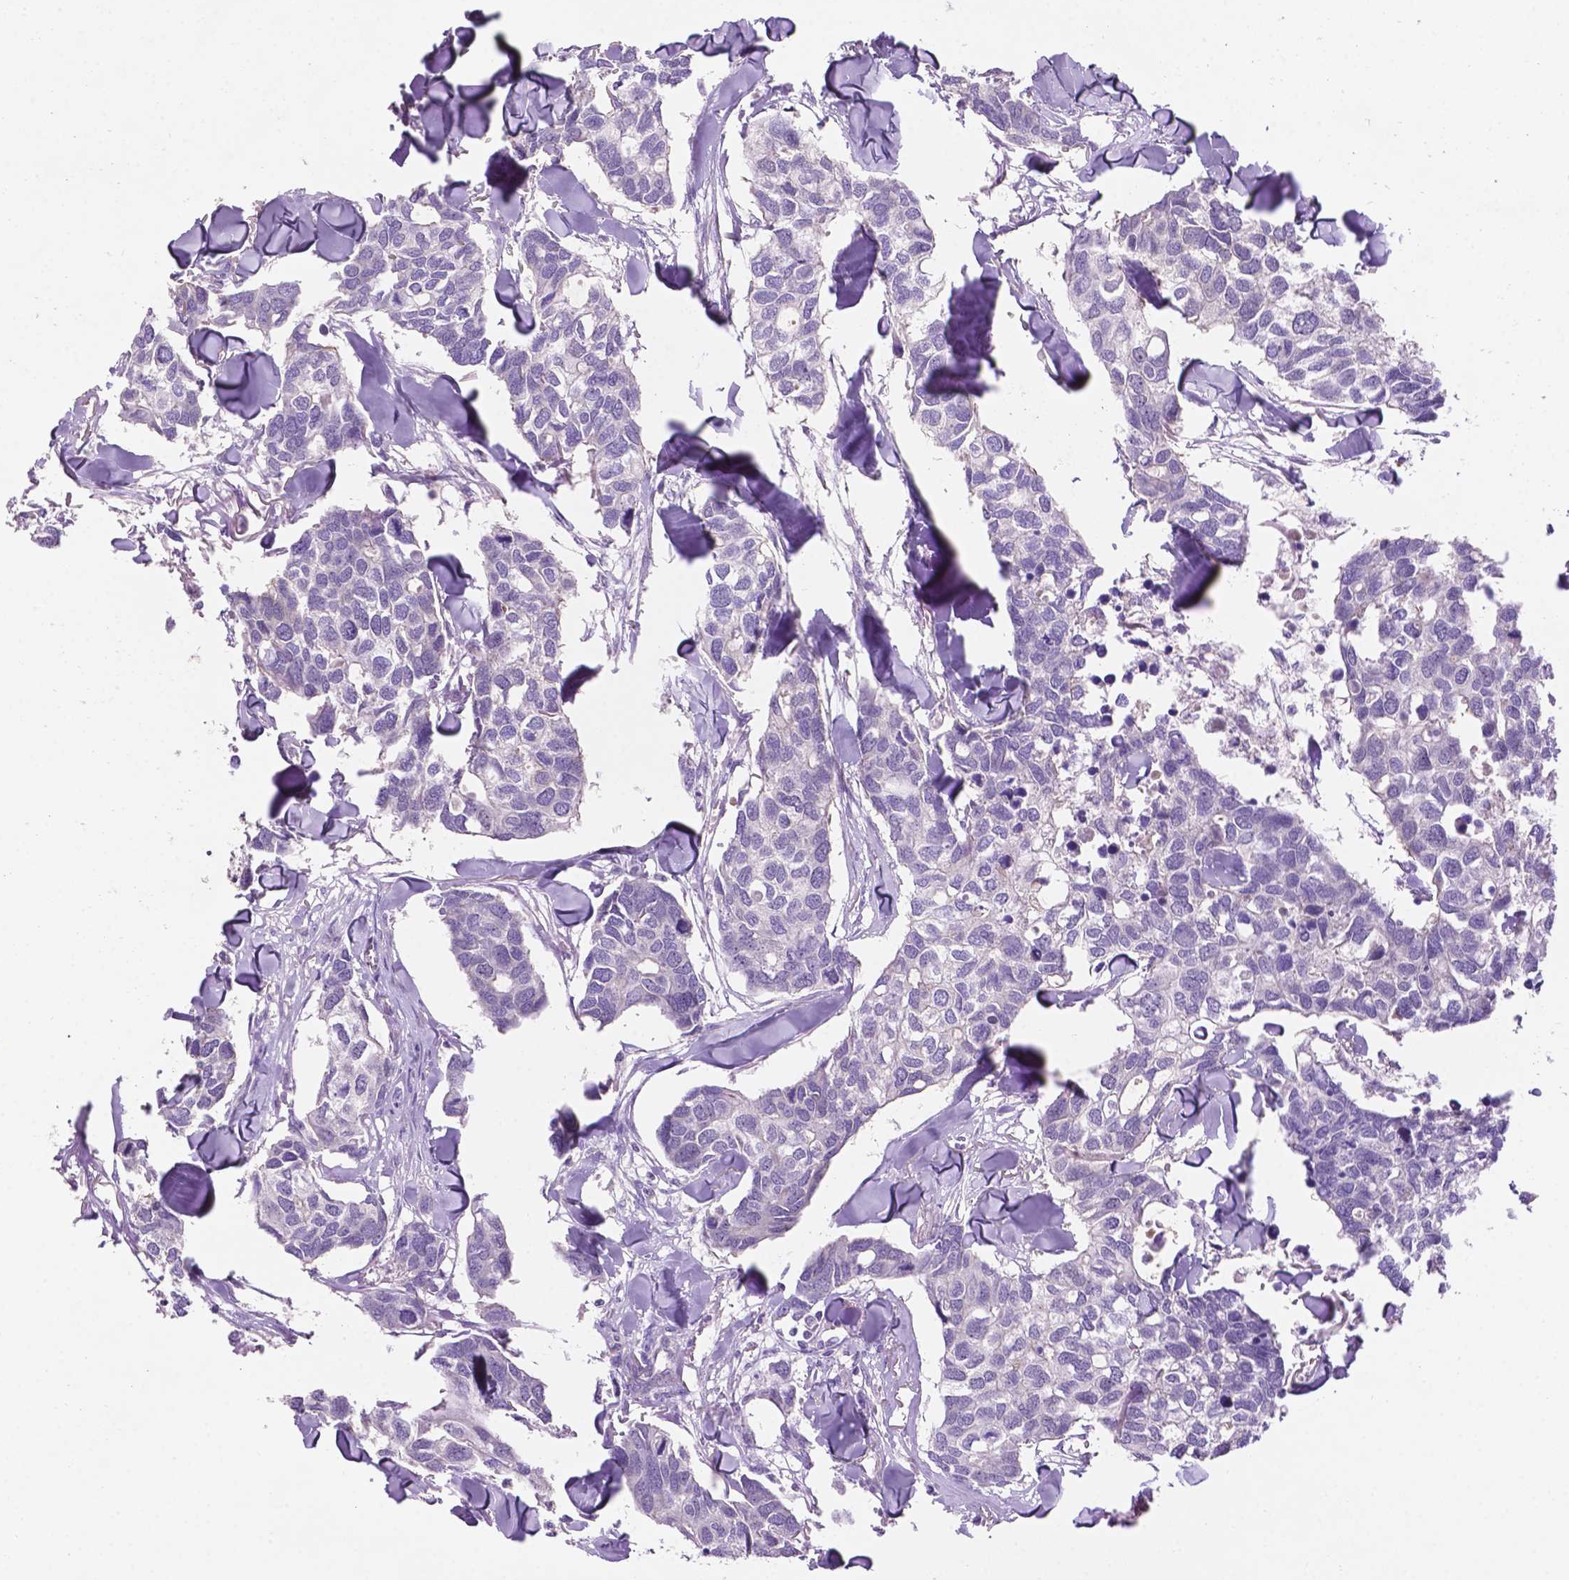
{"staining": {"intensity": "negative", "quantity": "none", "location": "none"}, "tissue": "breast cancer", "cell_type": "Tumor cells", "image_type": "cancer", "snomed": [{"axis": "morphology", "description": "Duct carcinoma"}, {"axis": "topography", "description": "Breast"}], "caption": "A photomicrograph of breast cancer stained for a protein exhibits no brown staining in tumor cells.", "gene": "ARL5C", "patient": {"sex": "female", "age": 83}}